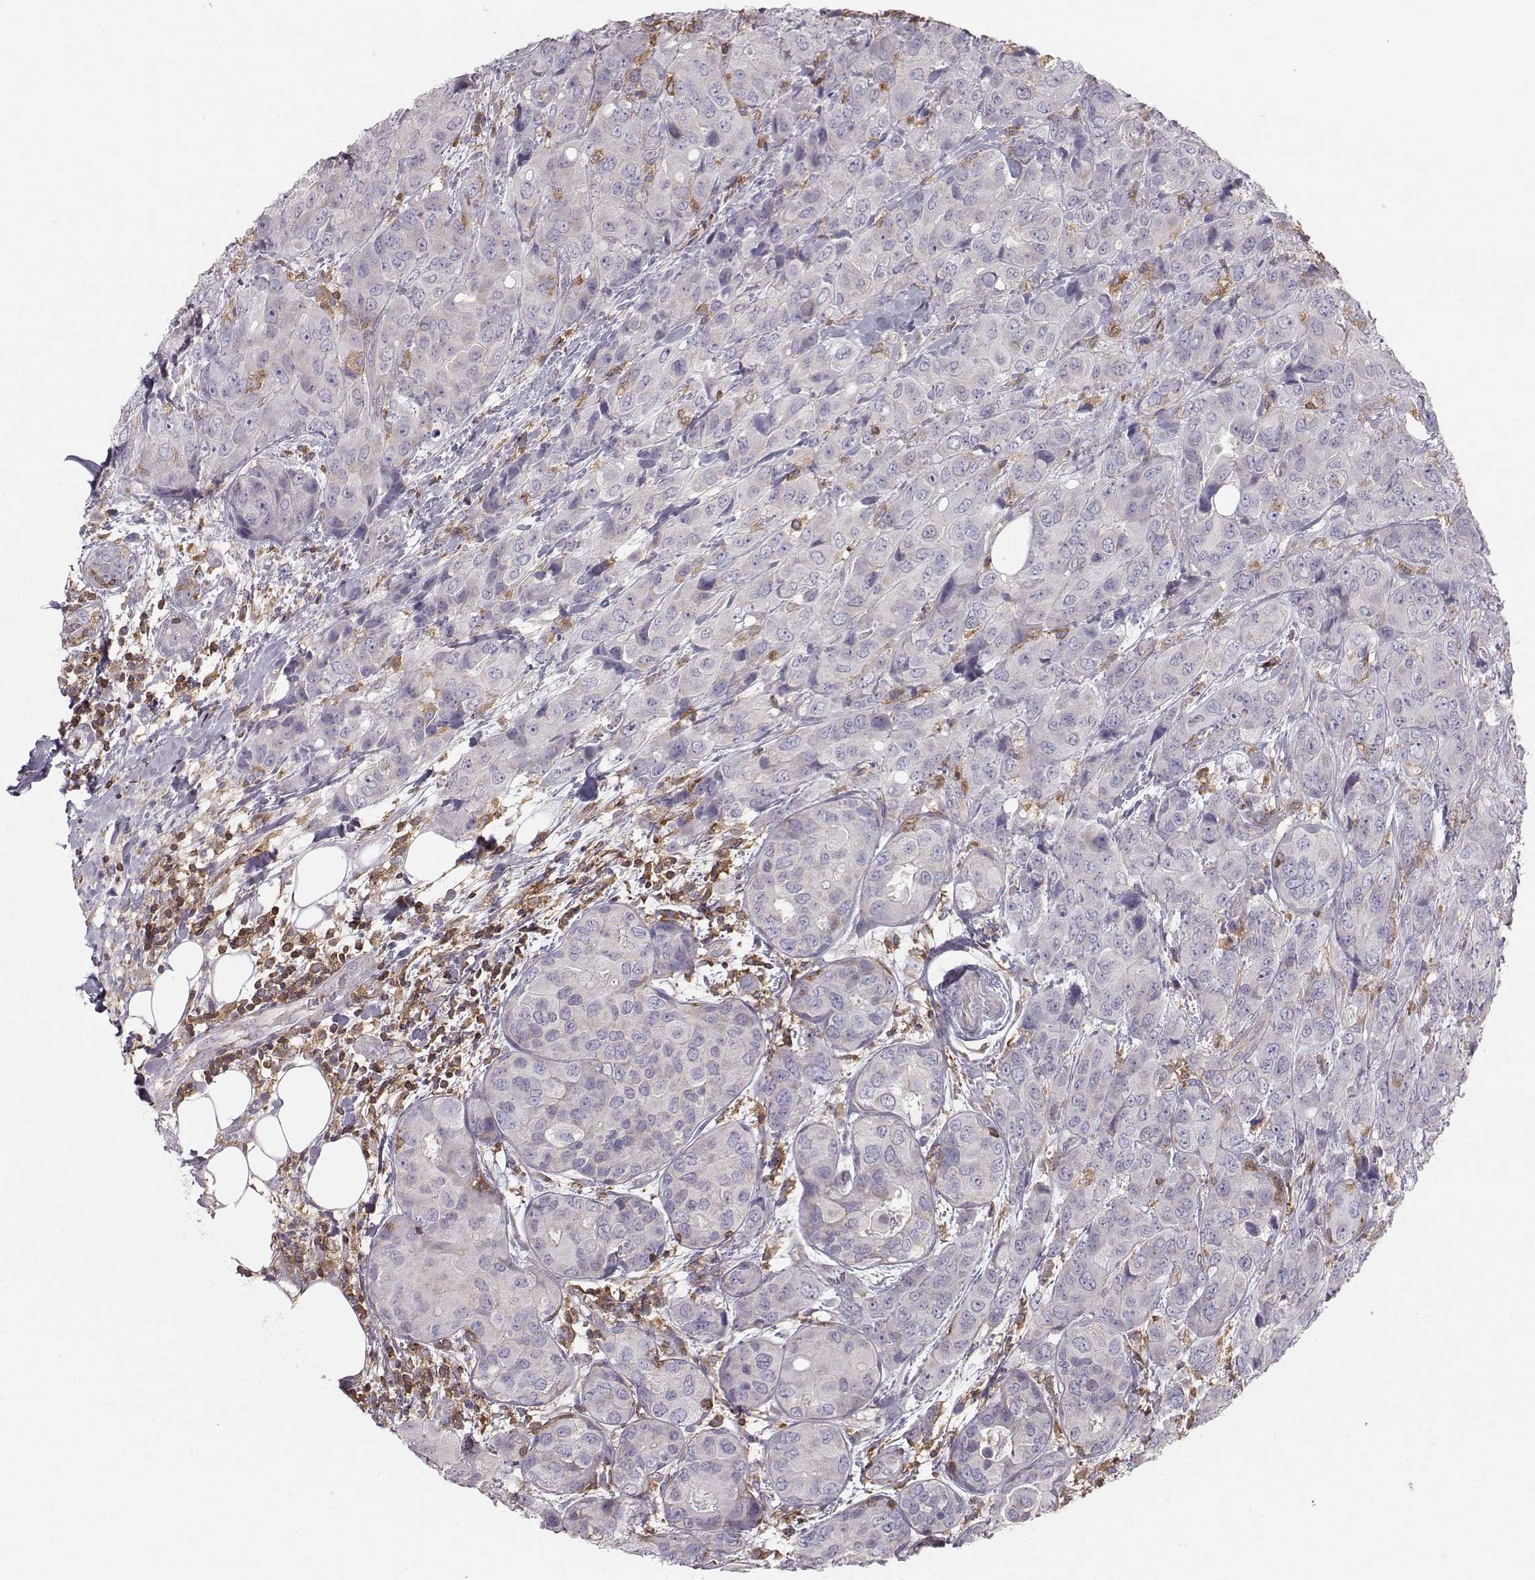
{"staining": {"intensity": "negative", "quantity": "none", "location": "none"}, "tissue": "breast cancer", "cell_type": "Tumor cells", "image_type": "cancer", "snomed": [{"axis": "morphology", "description": "Duct carcinoma"}, {"axis": "topography", "description": "Breast"}], "caption": "Infiltrating ductal carcinoma (breast) was stained to show a protein in brown. There is no significant expression in tumor cells.", "gene": "ZBTB32", "patient": {"sex": "female", "age": 43}}